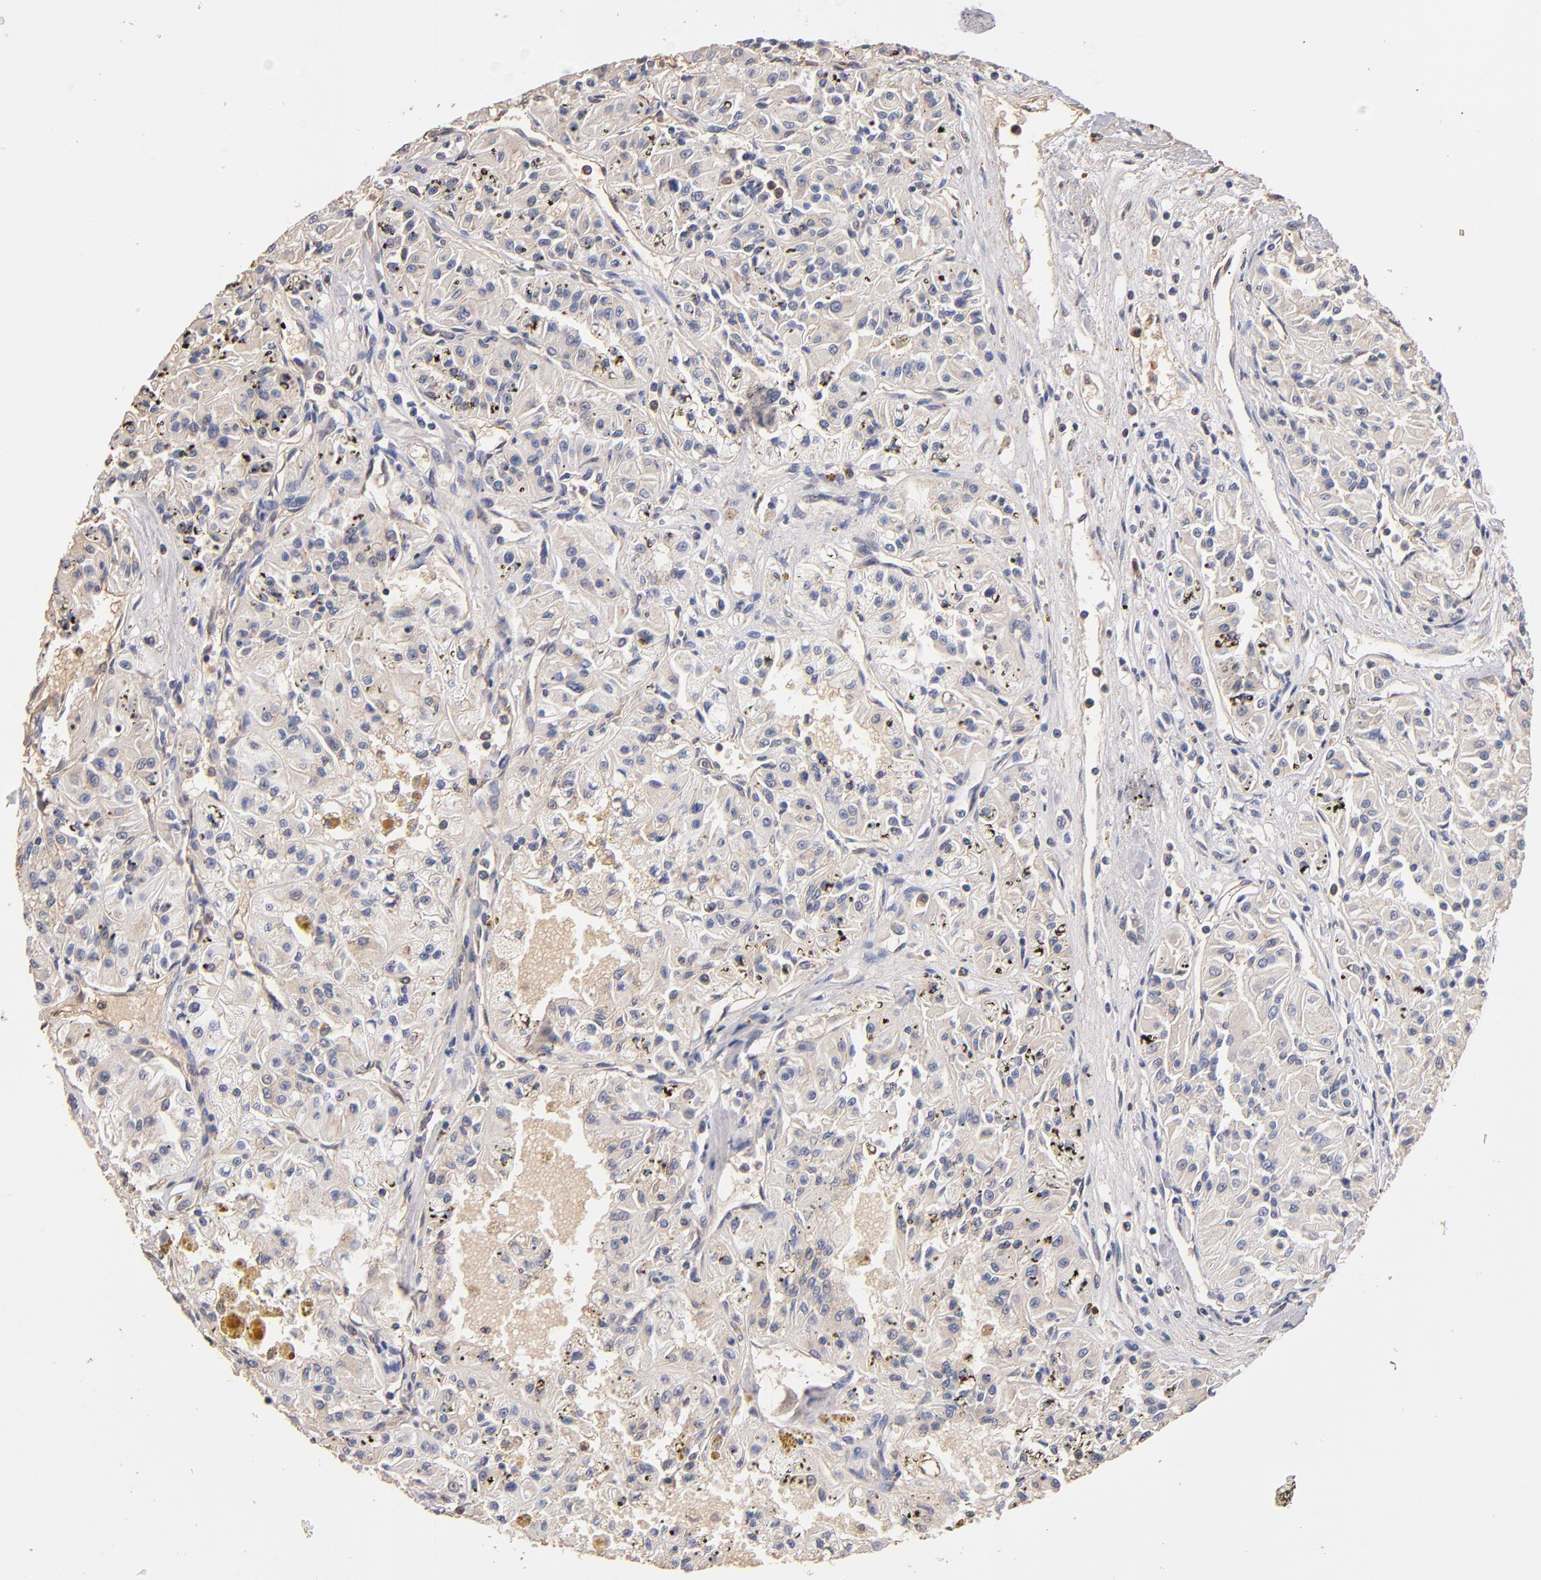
{"staining": {"intensity": "negative", "quantity": "none", "location": "none"}, "tissue": "renal cancer", "cell_type": "Tumor cells", "image_type": "cancer", "snomed": [{"axis": "morphology", "description": "Adenocarcinoma, NOS"}, {"axis": "topography", "description": "Kidney"}], "caption": "Renal adenocarcinoma was stained to show a protein in brown. There is no significant staining in tumor cells.", "gene": "RO60", "patient": {"sex": "male", "age": 78}}